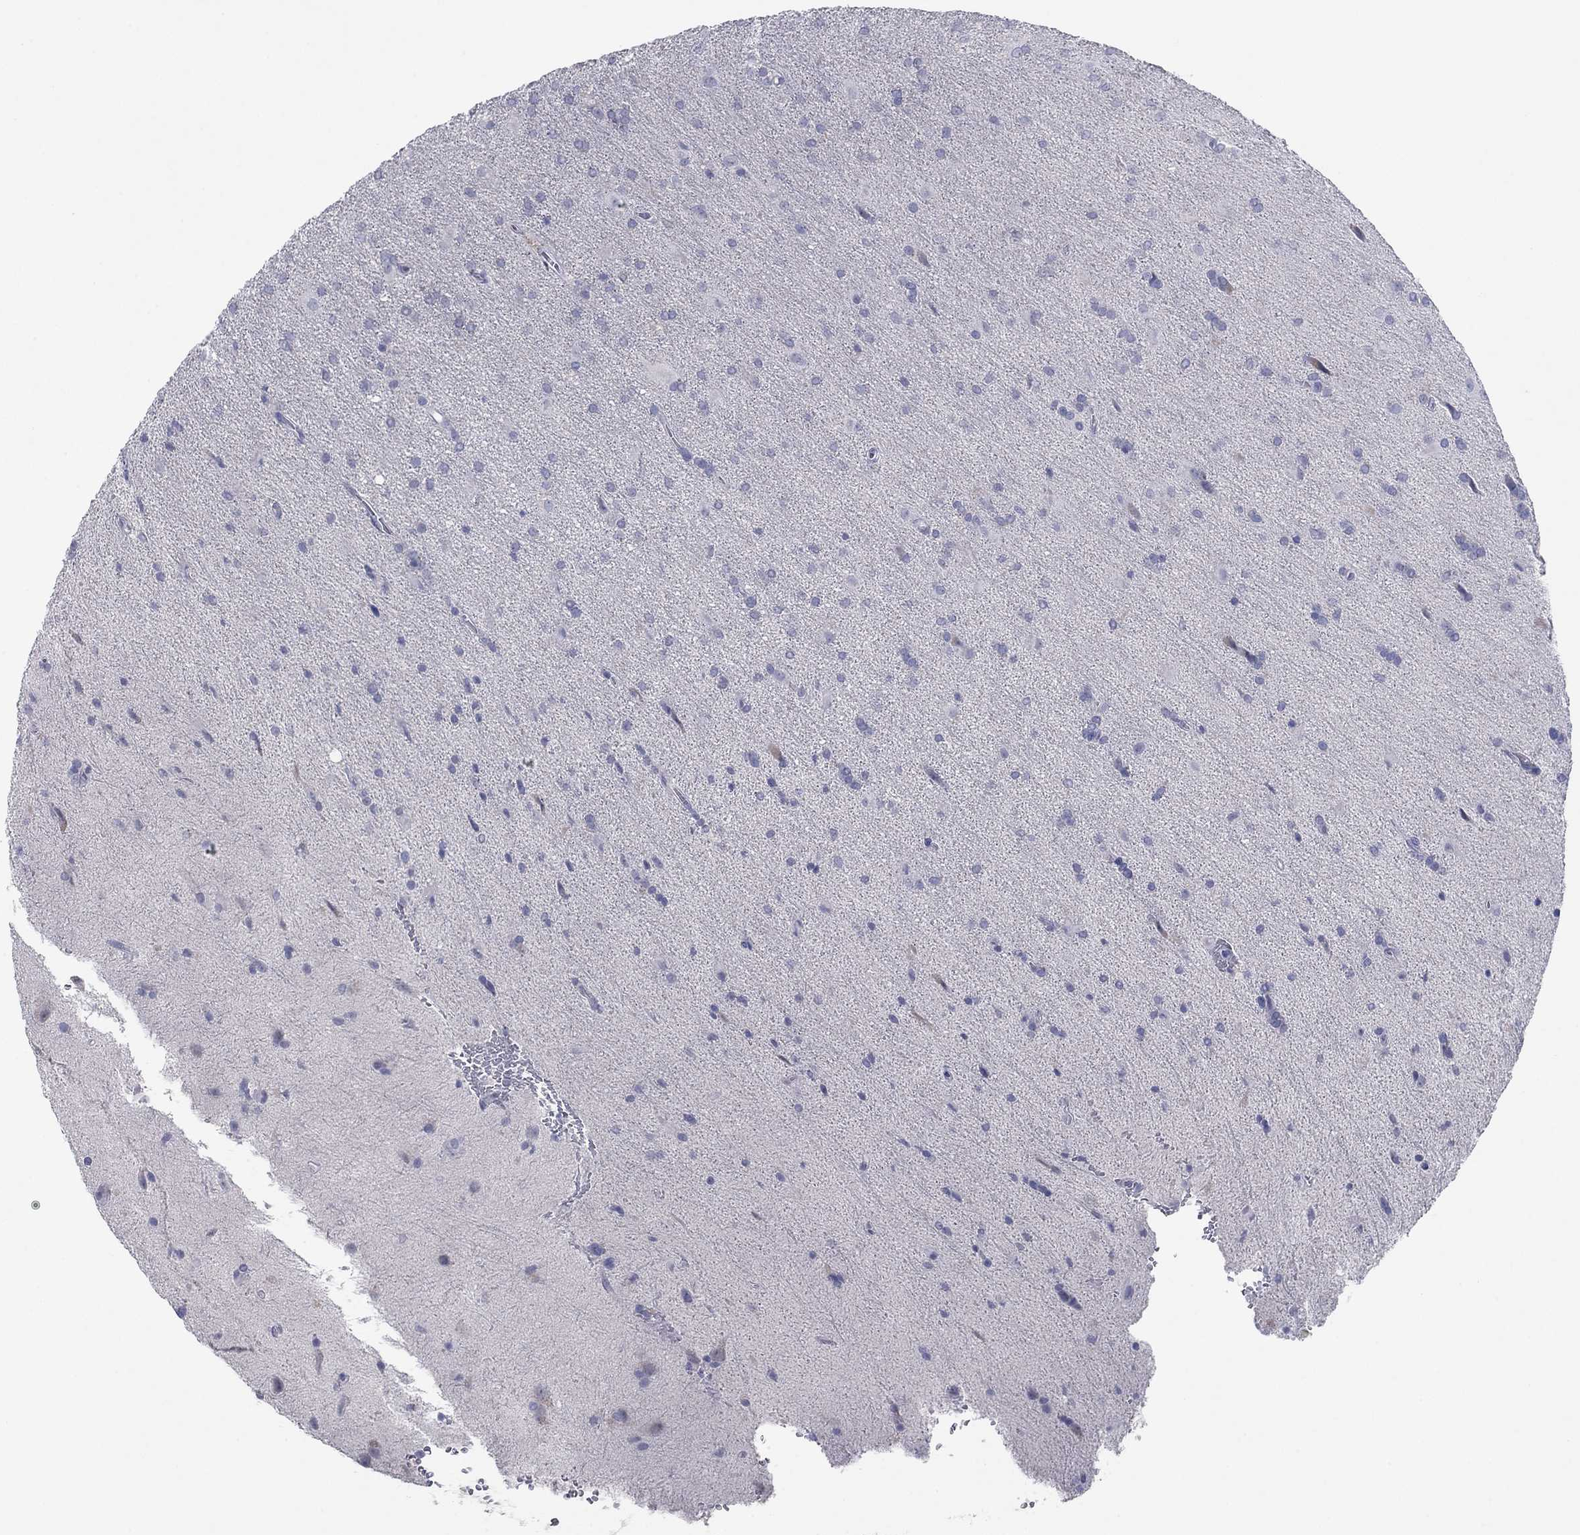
{"staining": {"intensity": "negative", "quantity": "none", "location": "none"}, "tissue": "glioma", "cell_type": "Tumor cells", "image_type": "cancer", "snomed": [{"axis": "morphology", "description": "Glioma, malignant, Low grade"}, {"axis": "topography", "description": "Brain"}], "caption": "Tumor cells show no significant protein staining in low-grade glioma (malignant).", "gene": "PLS1", "patient": {"sex": "male", "age": 58}}